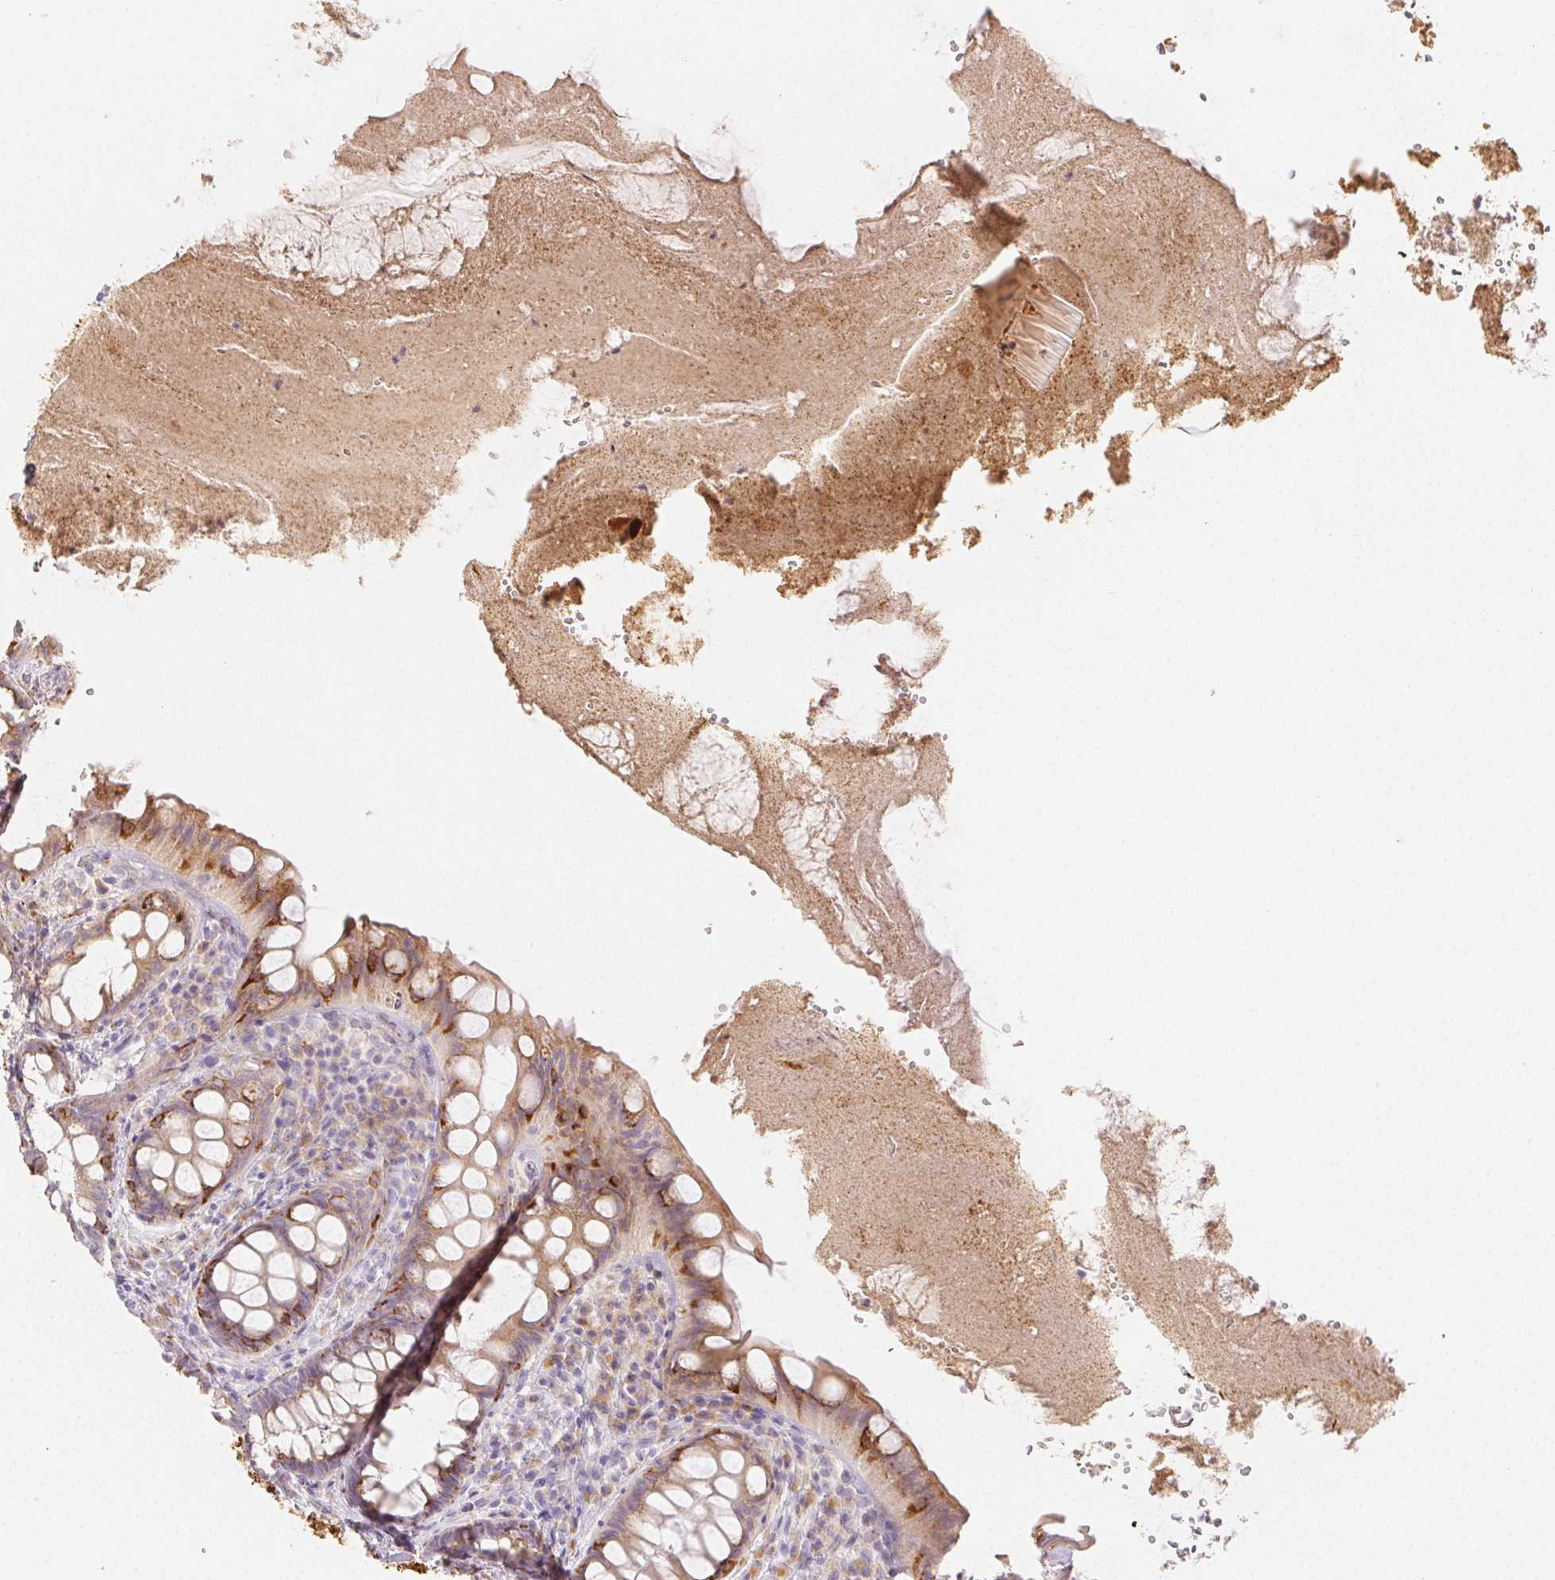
{"staining": {"intensity": "strong", "quantity": "25%-75%", "location": "cytoplasmic/membranous"}, "tissue": "rectum", "cell_type": "Glandular cells", "image_type": "normal", "snomed": [{"axis": "morphology", "description": "Normal tissue, NOS"}, {"axis": "topography", "description": "Rectum"}], "caption": "IHC (DAB (3,3'-diaminobenzidine)) staining of benign human rectum exhibits strong cytoplasmic/membranous protein positivity in about 25%-75% of glandular cells.", "gene": "ACVR1B", "patient": {"sex": "female", "age": 69}}